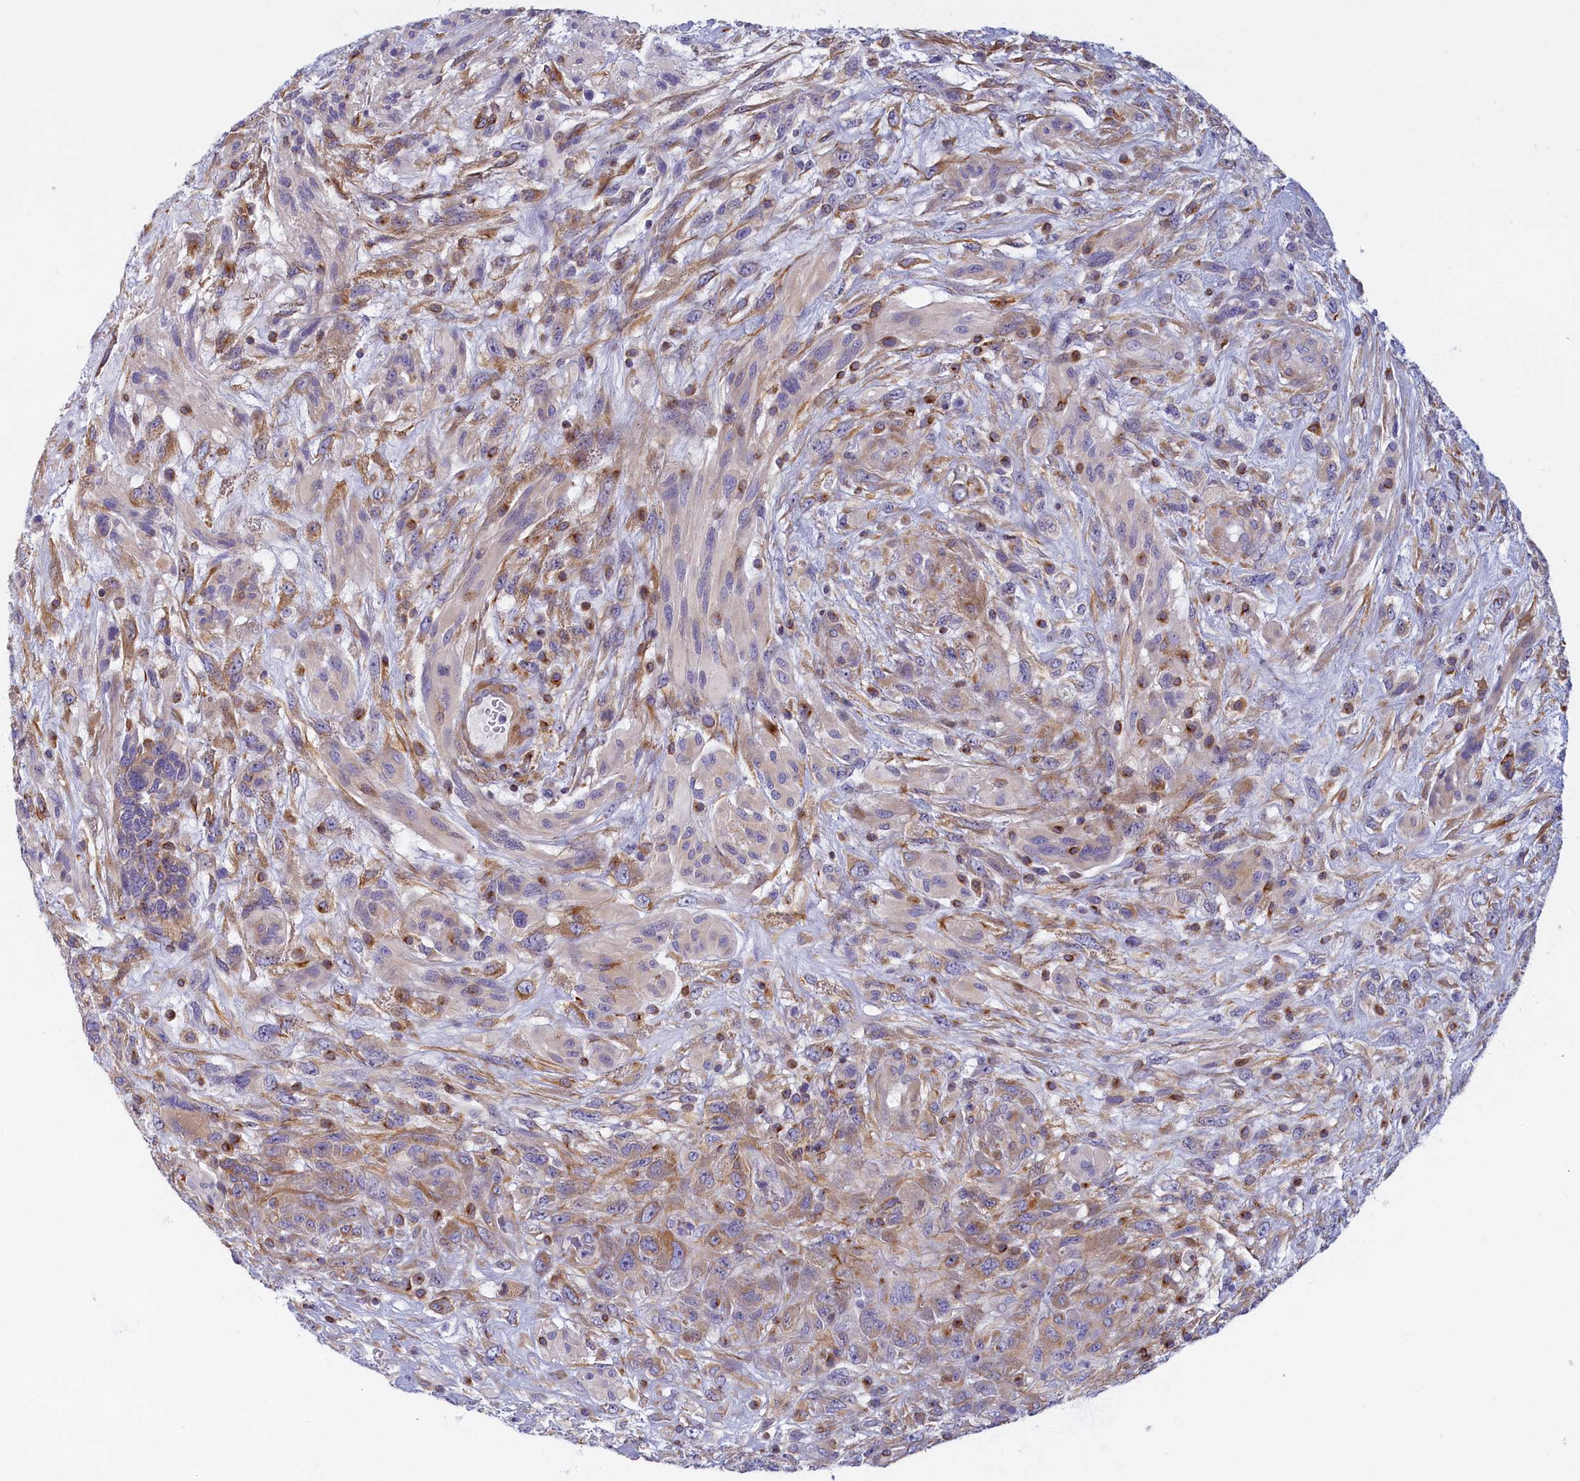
{"staining": {"intensity": "moderate", "quantity": "<25%", "location": "cytoplasmic/membranous"}, "tissue": "glioma", "cell_type": "Tumor cells", "image_type": "cancer", "snomed": [{"axis": "morphology", "description": "Glioma, malignant, High grade"}, {"axis": "topography", "description": "Brain"}], "caption": "Protein expression analysis of malignant glioma (high-grade) shows moderate cytoplasmic/membranous positivity in about <25% of tumor cells. The protein of interest is stained brown, and the nuclei are stained in blue (DAB IHC with brightfield microscopy, high magnification).", "gene": "NOL10", "patient": {"sex": "male", "age": 61}}